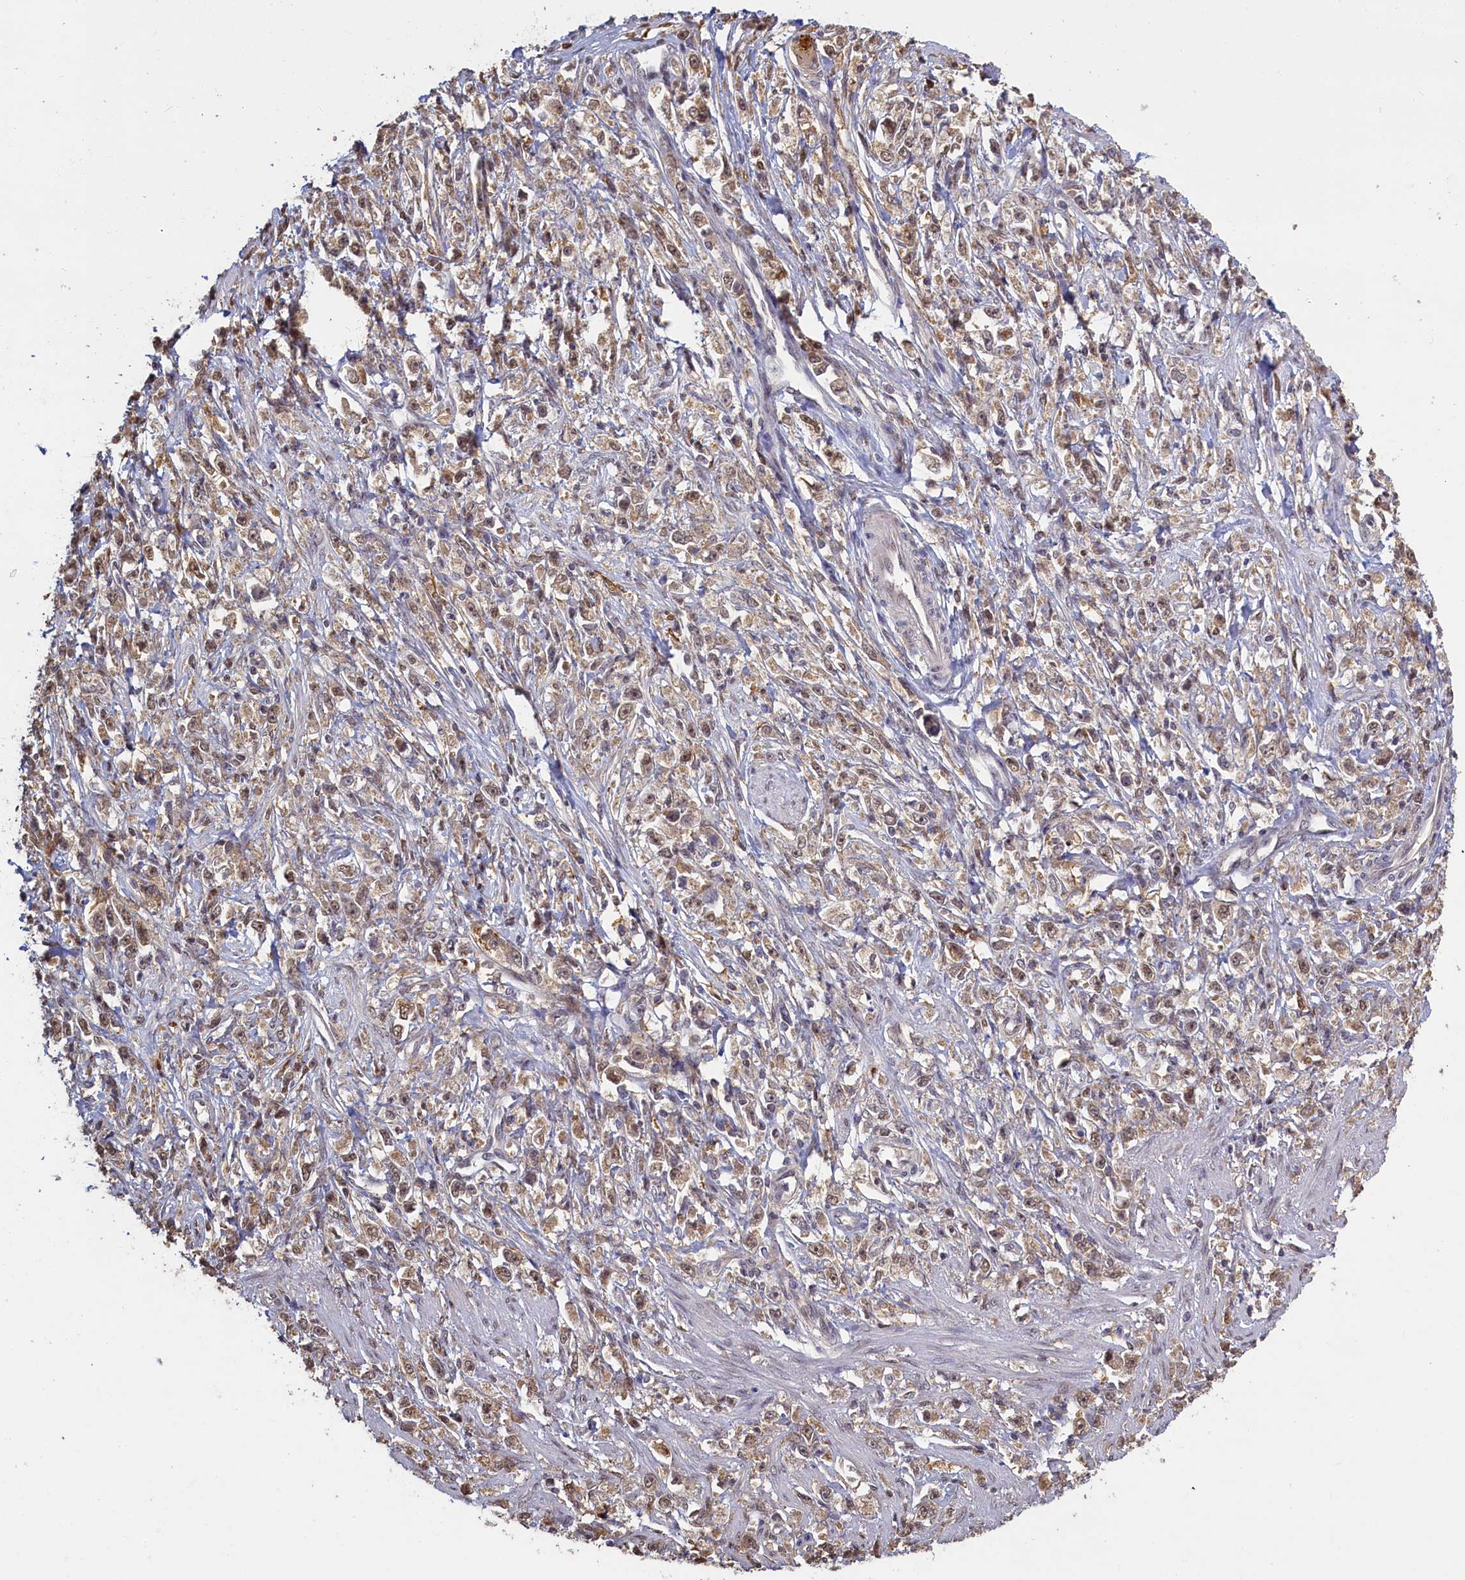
{"staining": {"intensity": "weak", "quantity": ">75%", "location": "cytoplasmic/membranous"}, "tissue": "stomach cancer", "cell_type": "Tumor cells", "image_type": "cancer", "snomed": [{"axis": "morphology", "description": "Adenocarcinoma, NOS"}, {"axis": "topography", "description": "Stomach"}], "caption": "Protein expression analysis of human stomach cancer (adenocarcinoma) reveals weak cytoplasmic/membranous expression in approximately >75% of tumor cells. The staining was performed using DAB to visualize the protein expression in brown, while the nuclei were stained in blue with hematoxylin (Magnification: 20x).", "gene": "UCHL3", "patient": {"sex": "female", "age": 59}}